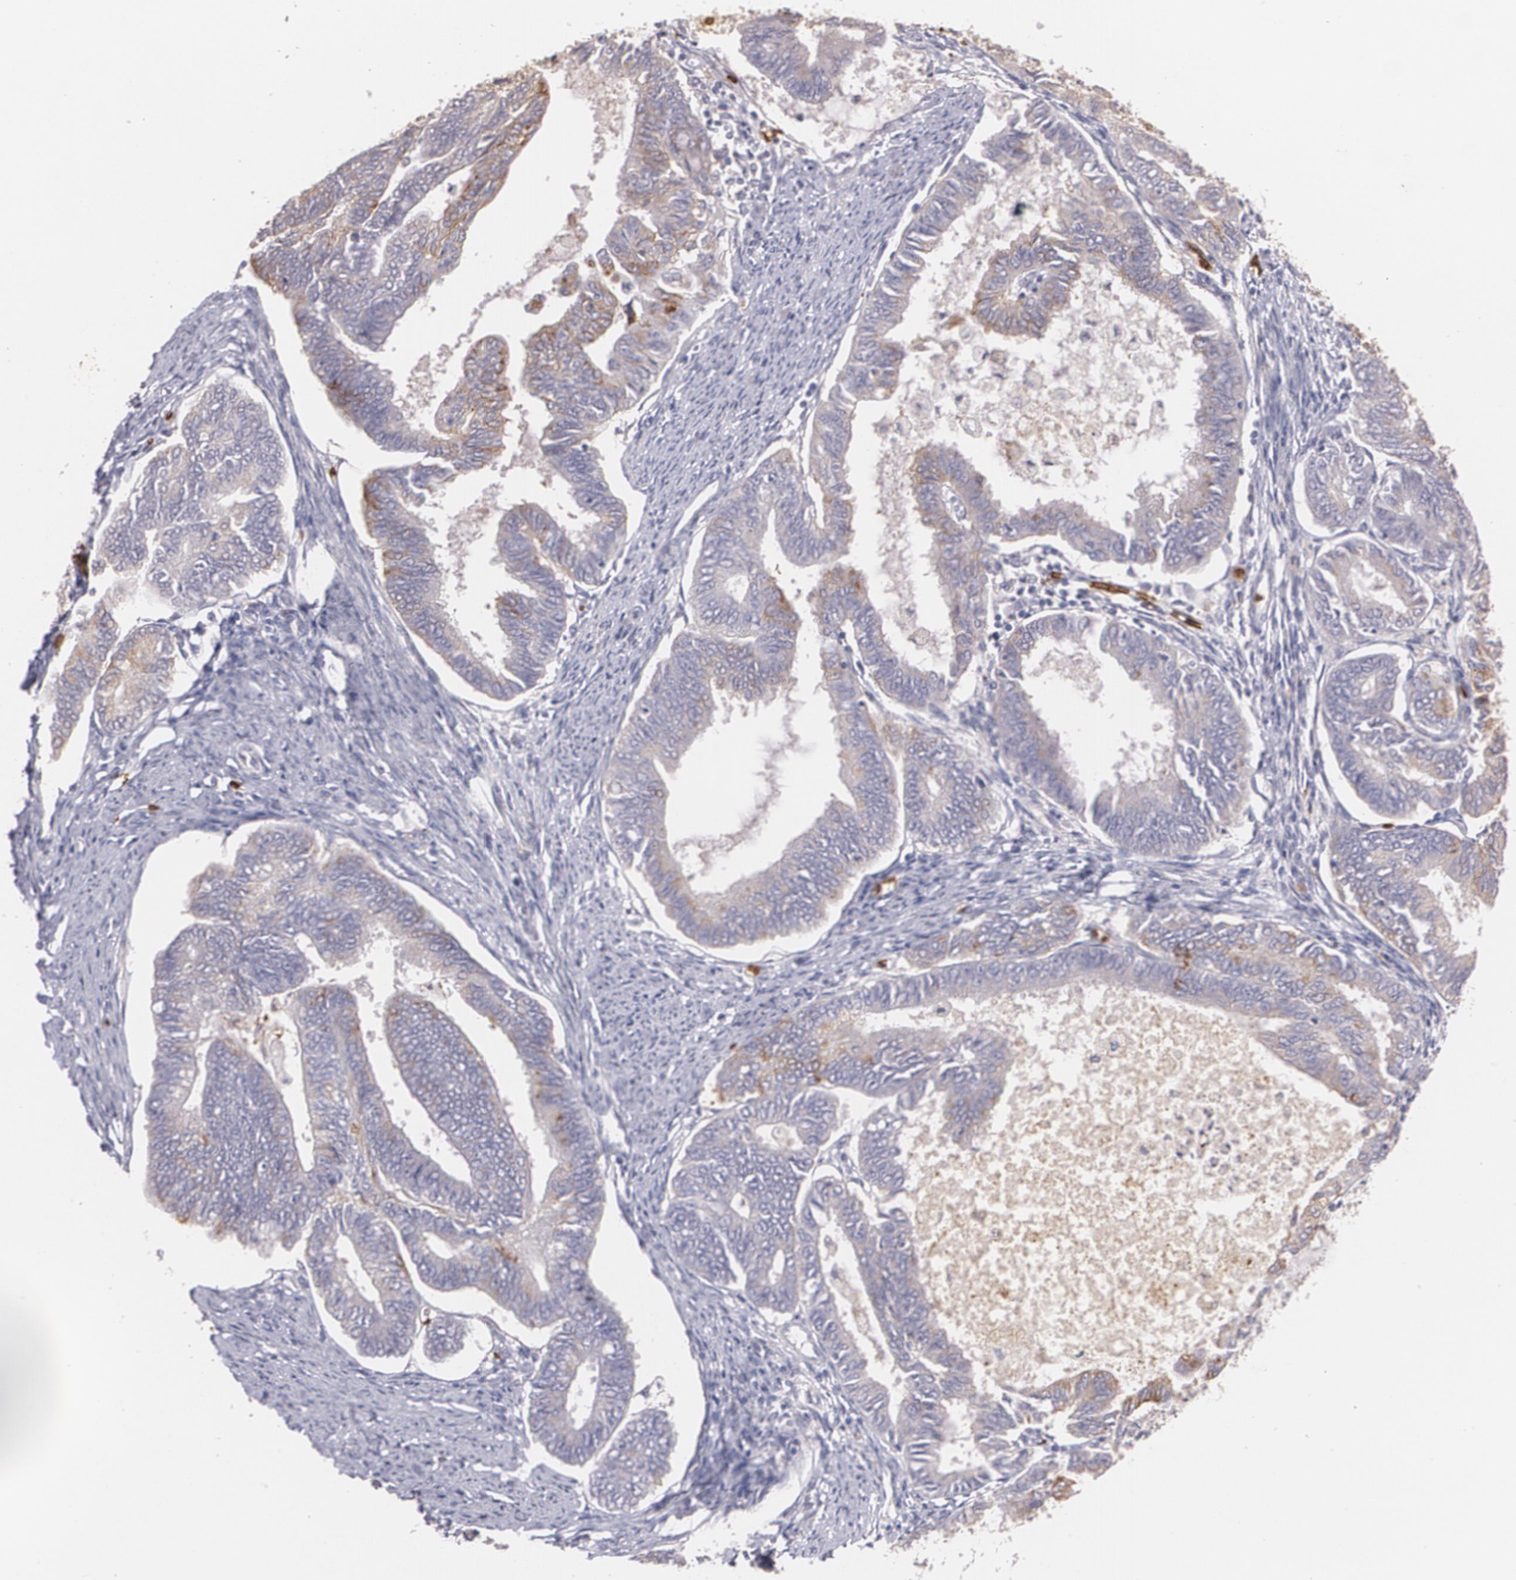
{"staining": {"intensity": "moderate", "quantity": ">75%", "location": "cytoplasmic/membranous"}, "tissue": "endometrial cancer", "cell_type": "Tumor cells", "image_type": "cancer", "snomed": [{"axis": "morphology", "description": "Adenocarcinoma, NOS"}, {"axis": "topography", "description": "Endometrium"}], "caption": "The immunohistochemical stain shows moderate cytoplasmic/membranous staining in tumor cells of endometrial adenocarcinoma tissue.", "gene": "SLC2A1", "patient": {"sex": "female", "age": 86}}